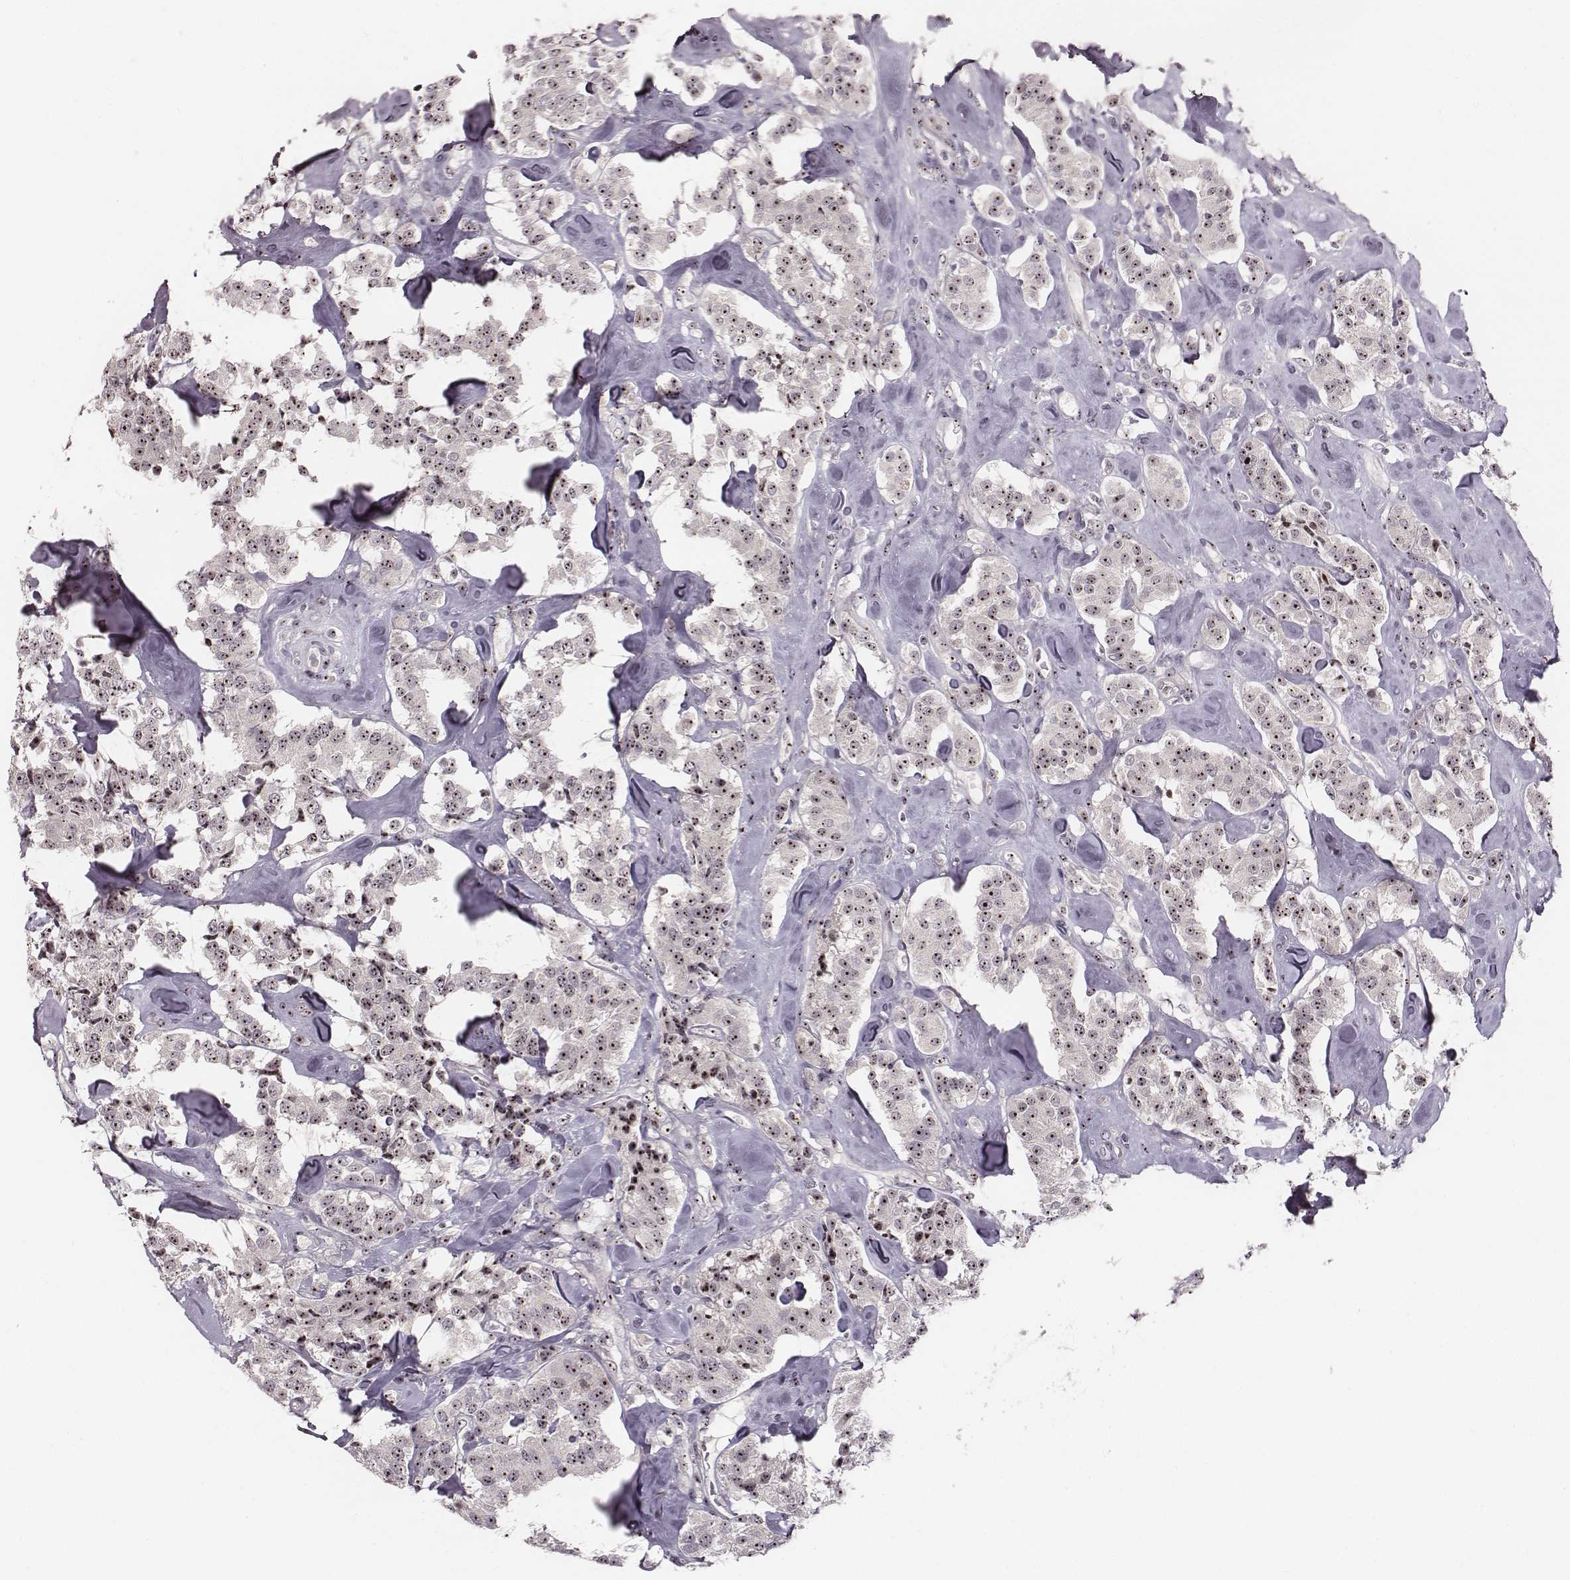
{"staining": {"intensity": "moderate", "quantity": ">75%", "location": "nuclear"}, "tissue": "carcinoid", "cell_type": "Tumor cells", "image_type": "cancer", "snomed": [{"axis": "morphology", "description": "Carcinoid, malignant, NOS"}, {"axis": "topography", "description": "Pancreas"}], "caption": "Carcinoid stained with a brown dye displays moderate nuclear positive staining in approximately >75% of tumor cells.", "gene": "NOP56", "patient": {"sex": "male", "age": 41}}